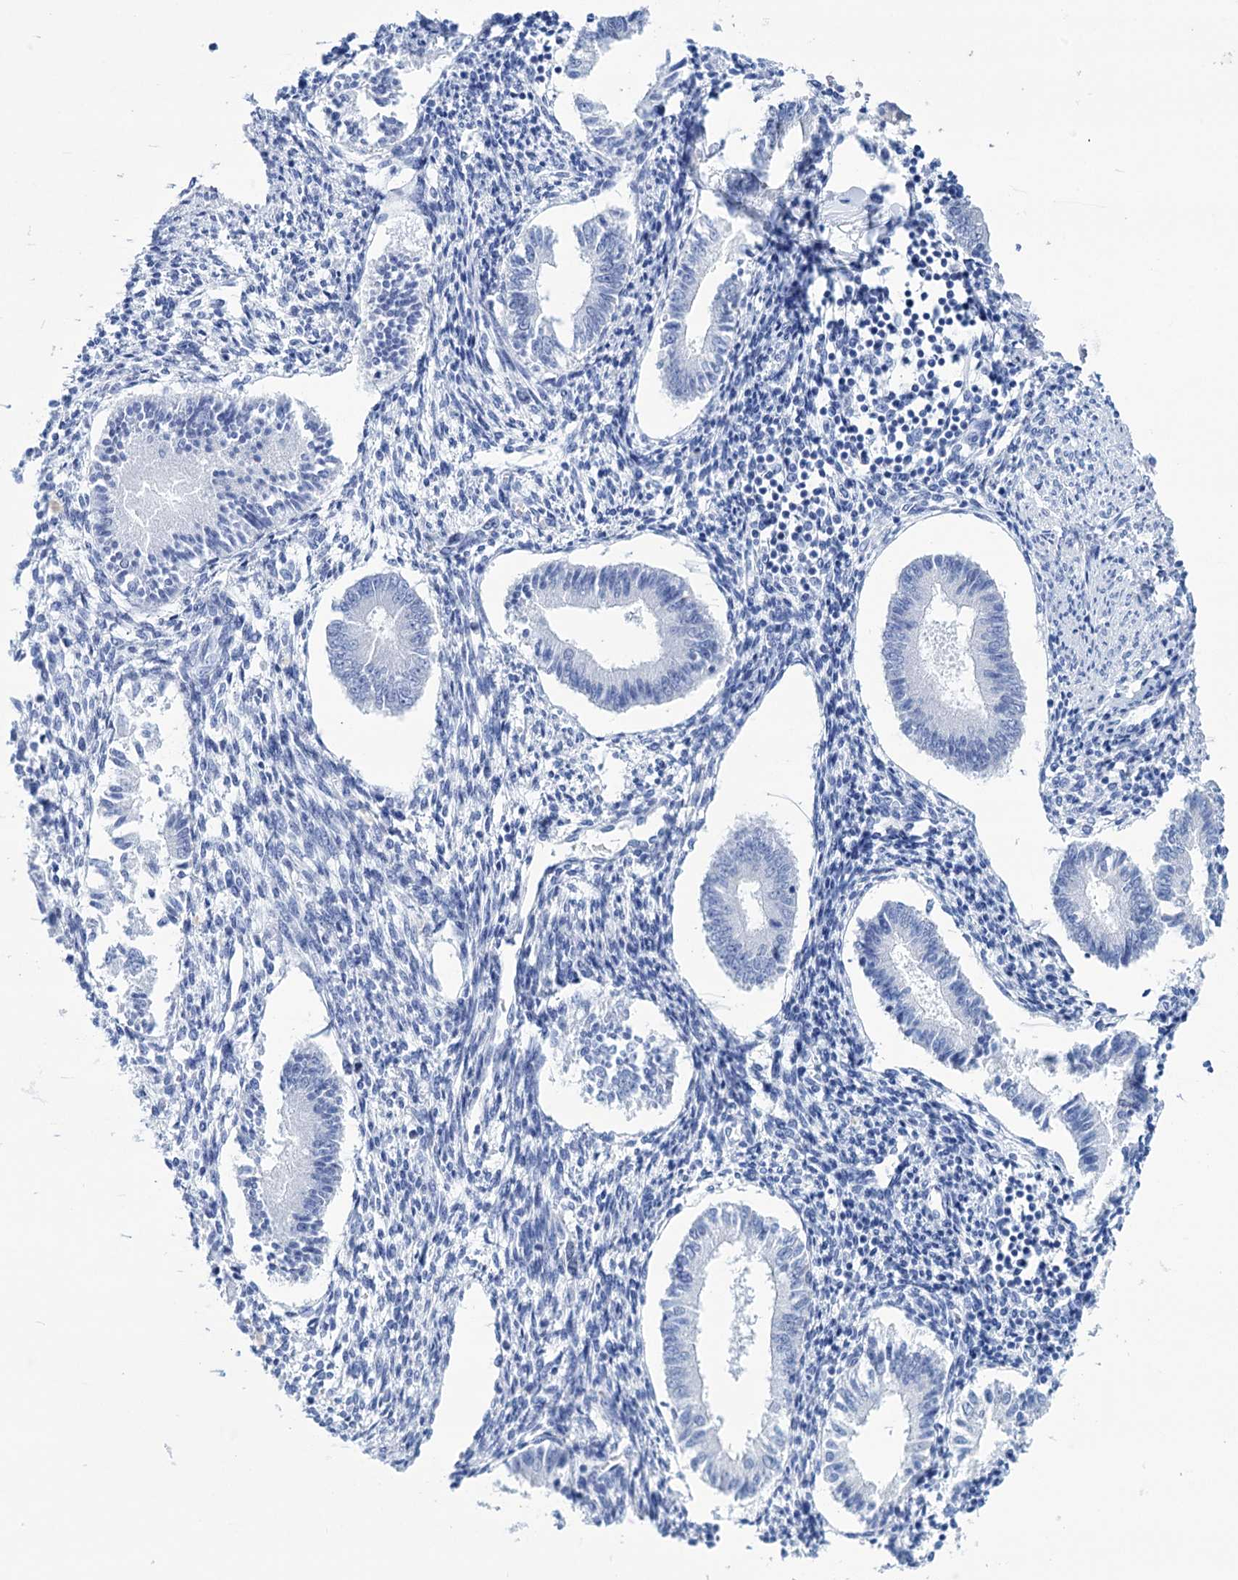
{"staining": {"intensity": "negative", "quantity": "none", "location": "none"}, "tissue": "endometrium", "cell_type": "Cells in endometrial stroma", "image_type": "normal", "snomed": [{"axis": "morphology", "description": "Normal tissue, NOS"}, {"axis": "topography", "description": "Uterus"}, {"axis": "topography", "description": "Endometrium"}], "caption": "The photomicrograph demonstrates no staining of cells in endometrial stroma in normal endometrium.", "gene": "FBXW12", "patient": {"sex": "female", "age": 48}}